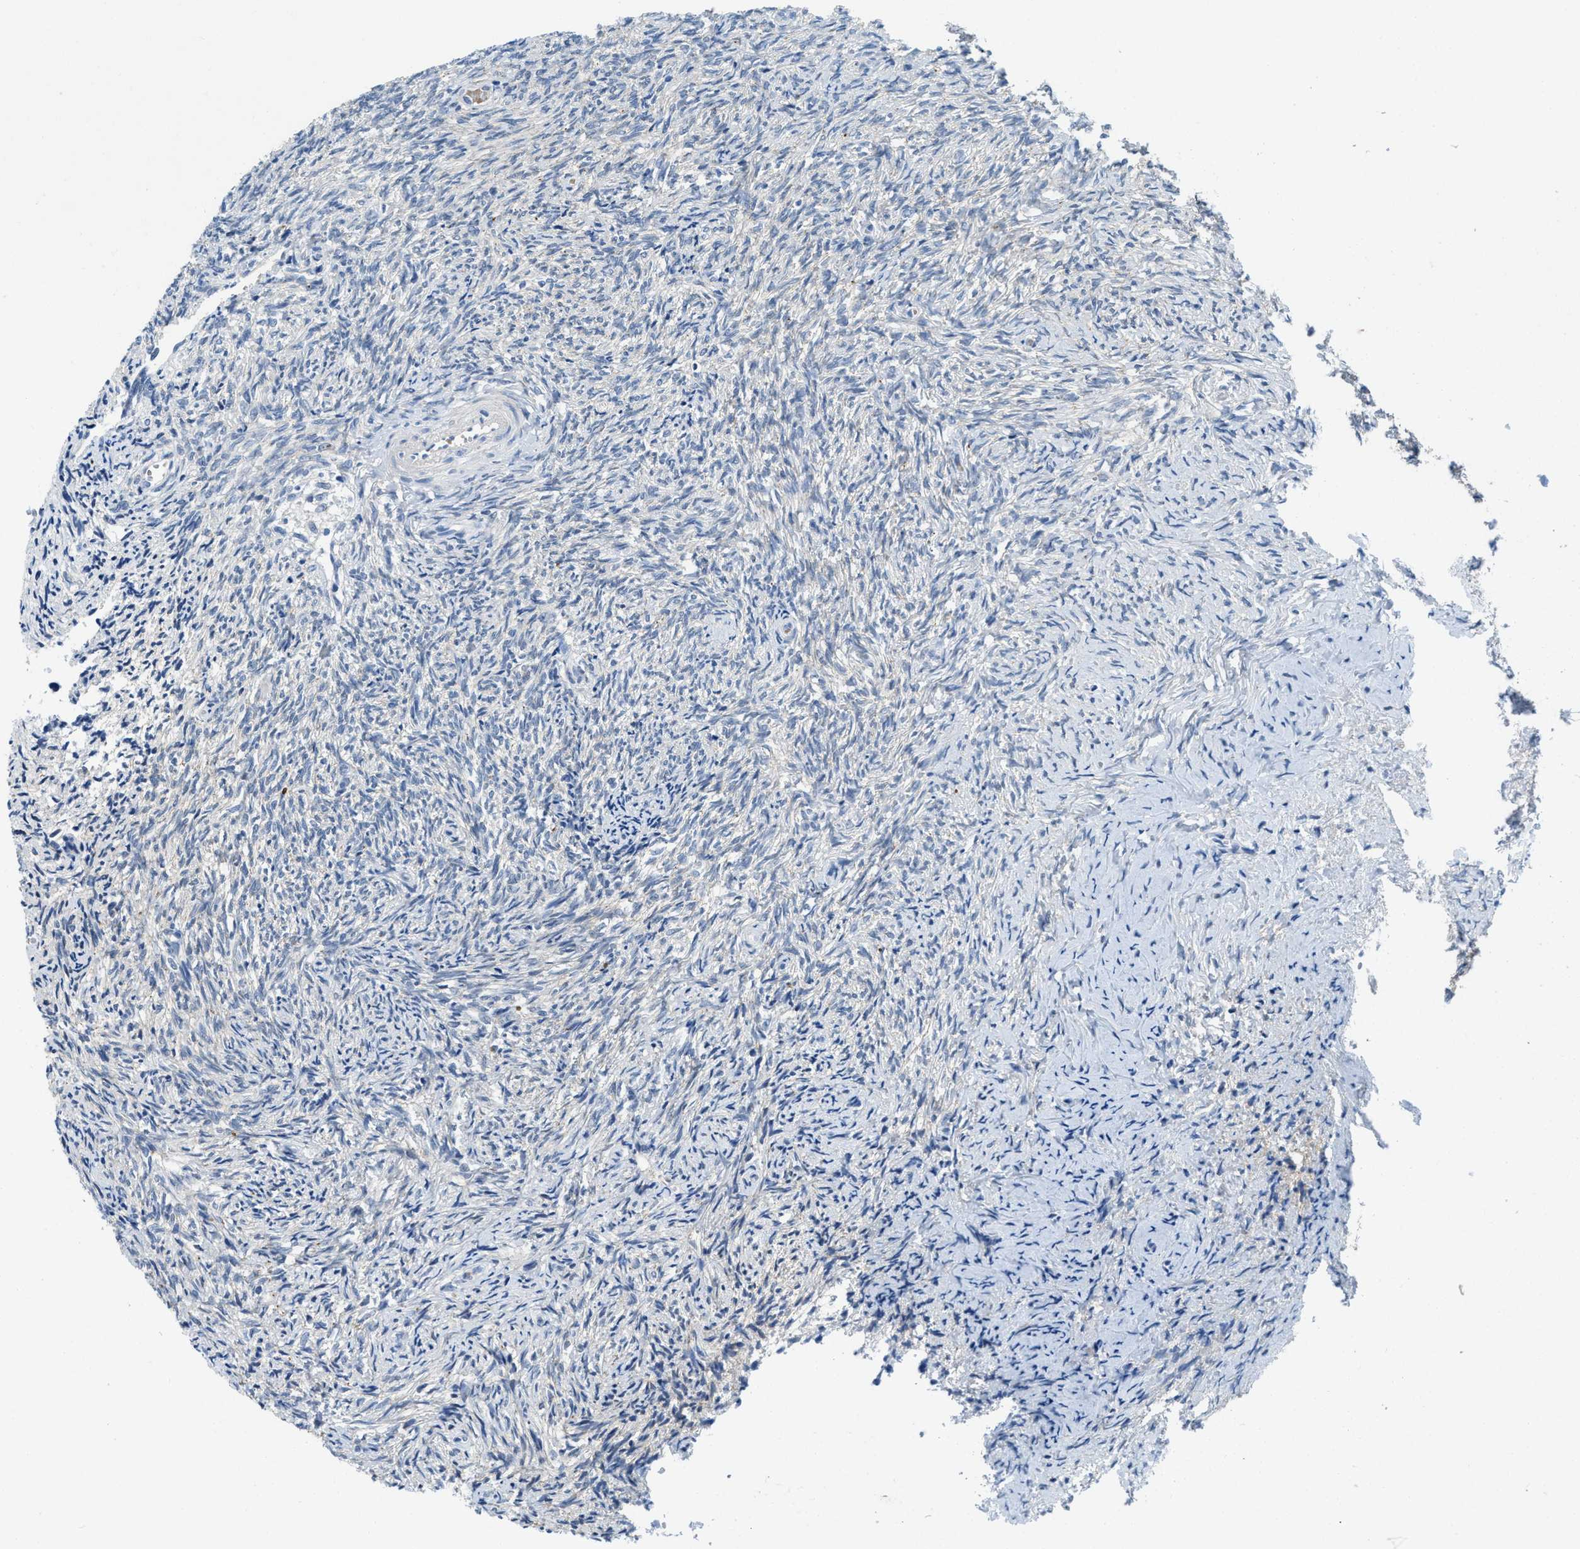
{"staining": {"intensity": "negative", "quantity": "none", "location": "none"}, "tissue": "ovary", "cell_type": "Ovarian stroma cells", "image_type": "normal", "snomed": [{"axis": "morphology", "description": "Normal tissue, NOS"}, {"axis": "topography", "description": "Ovary"}], "caption": "DAB immunohistochemical staining of benign human ovary reveals no significant staining in ovarian stroma cells. (DAB IHC with hematoxylin counter stain).", "gene": "TSPAN3", "patient": {"sex": "female", "age": 41}}